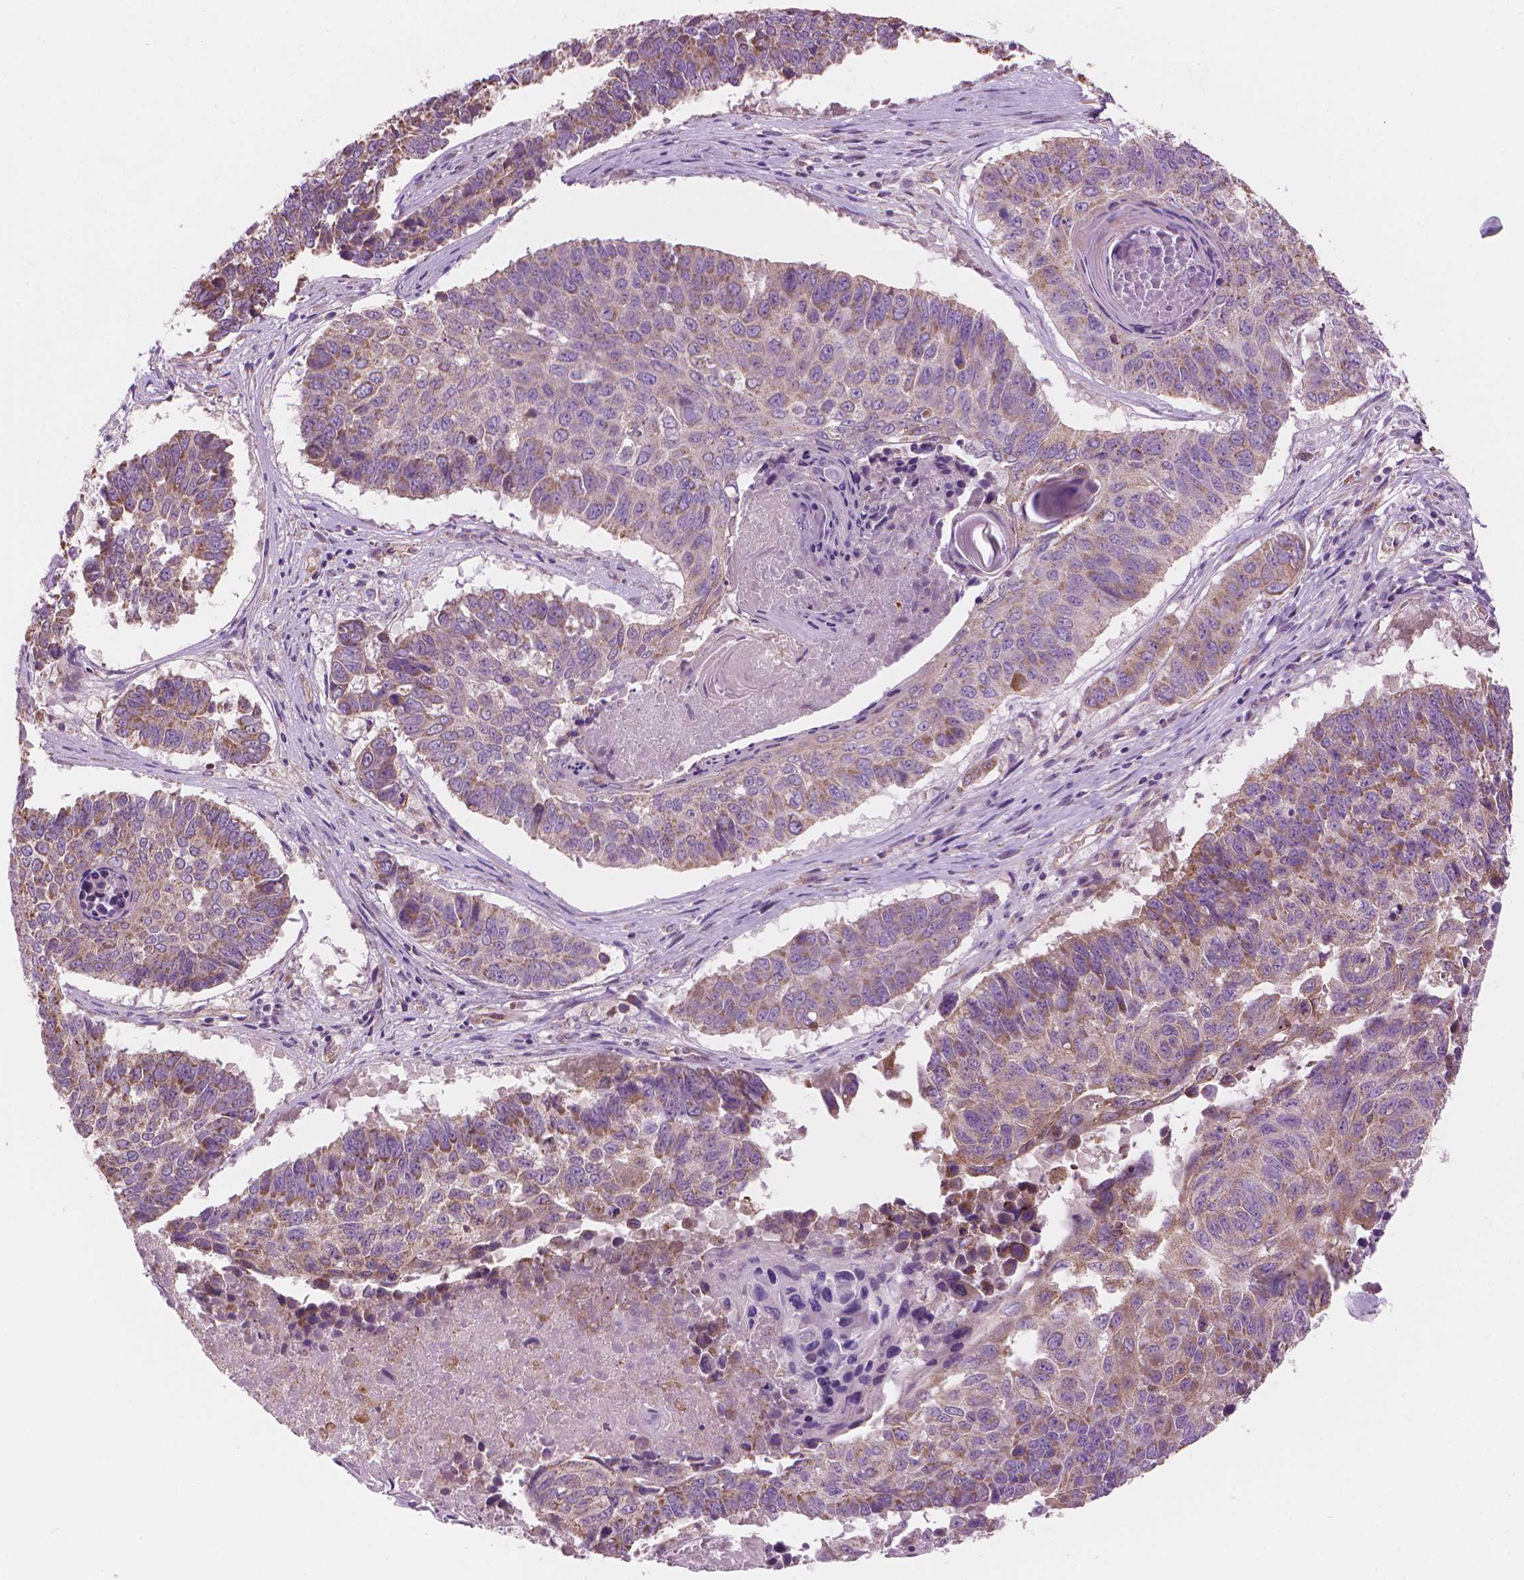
{"staining": {"intensity": "weak", "quantity": "25%-75%", "location": "cytoplasmic/membranous"}, "tissue": "lung cancer", "cell_type": "Tumor cells", "image_type": "cancer", "snomed": [{"axis": "morphology", "description": "Squamous cell carcinoma, NOS"}, {"axis": "topography", "description": "Lung"}], "caption": "Protein expression analysis of human lung cancer reveals weak cytoplasmic/membranous positivity in approximately 25%-75% of tumor cells.", "gene": "TTC29", "patient": {"sex": "male", "age": 73}}